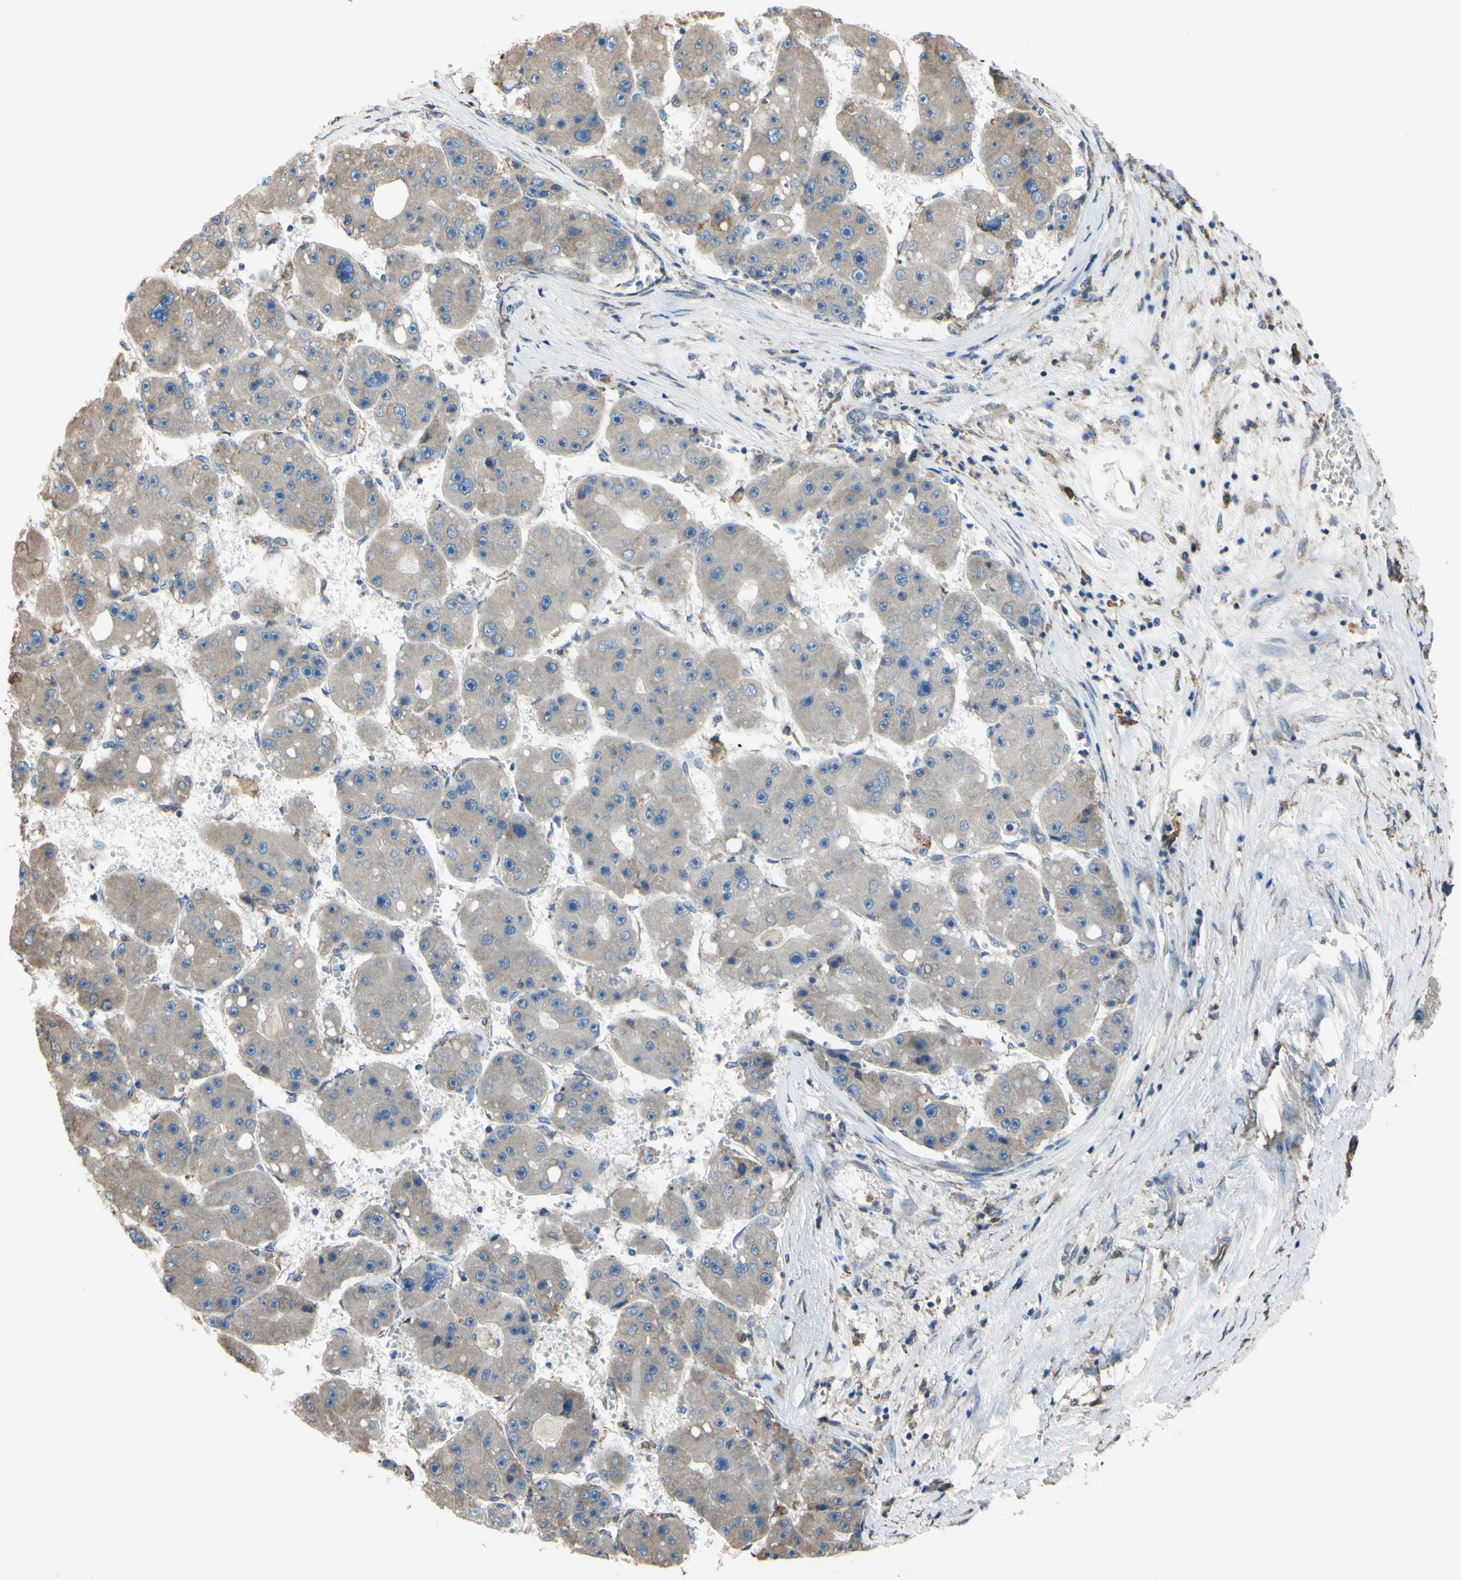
{"staining": {"intensity": "weak", "quantity": "<25%", "location": "cytoplasmic/membranous"}, "tissue": "liver cancer", "cell_type": "Tumor cells", "image_type": "cancer", "snomed": [{"axis": "morphology", "description": "Carcinoma, Hepatocellular, NOS"}, {"axis": "topography", "description": "Liver"}], "caption": "Protein analysis of liver cancer (hepatocellular carcinoma) shows no significant staining in tumor cells.", "gene": "BMF", "patient": {"sex": "female", "age": 61}}